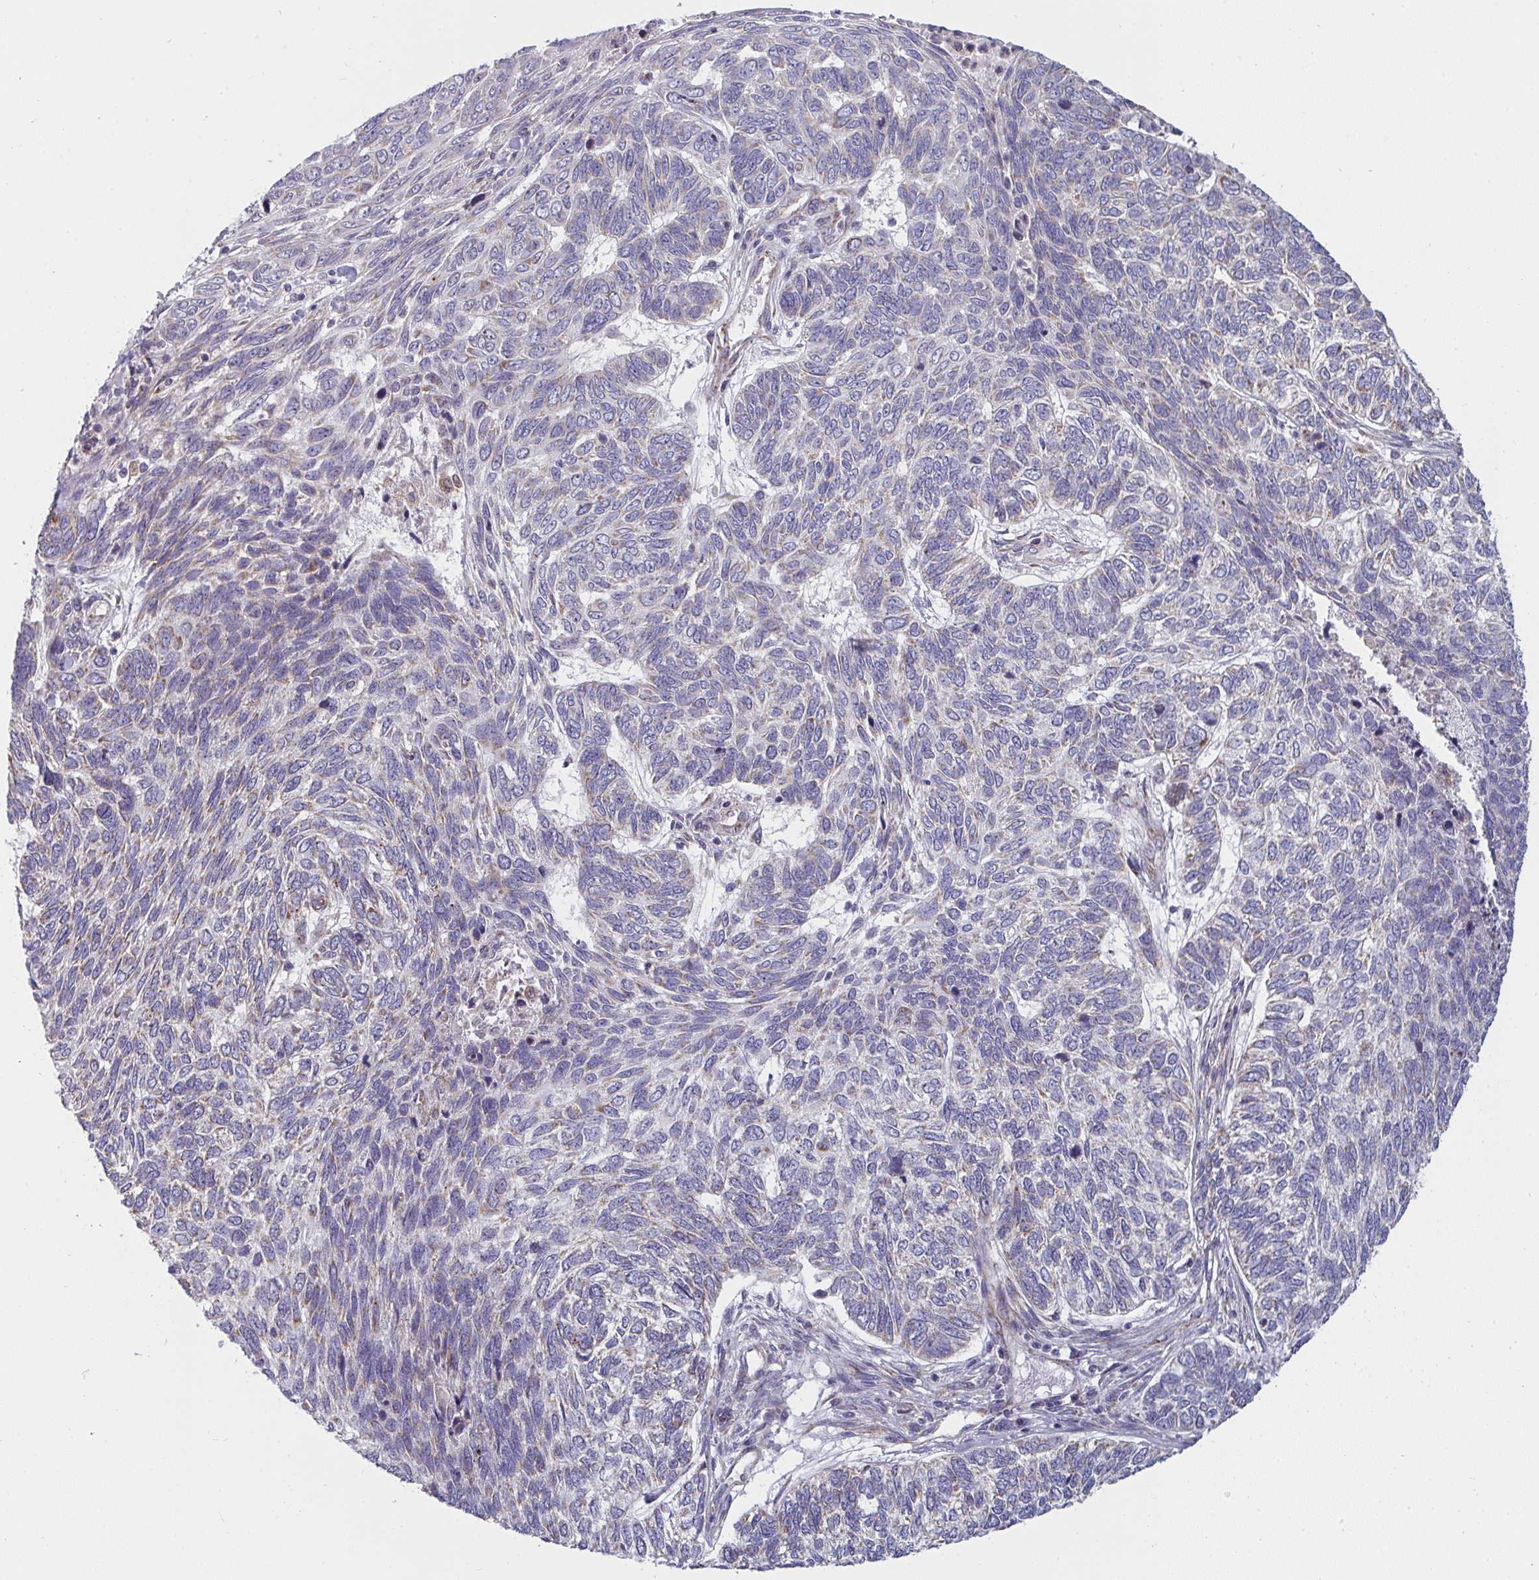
{"staining": {"intensity": "negative", "quantity": "none", "location": "none"}, "tissue": "skin cancer", "cell_type": "Tumor cells", "image_type": "cancer", "snomed": [{"axis": "morphology", "description": "Basal cell carcinoma"}, {"axis": "topography", "description": "Skin"}], "caption": "Tumor cells show no significant protein positivity in skin basal cell carcinoma. (Brightfield microscopy of DAB IHC at high magnification).", "gene": "FAHD1", "patient": {"sex": "female", "age": 65}}